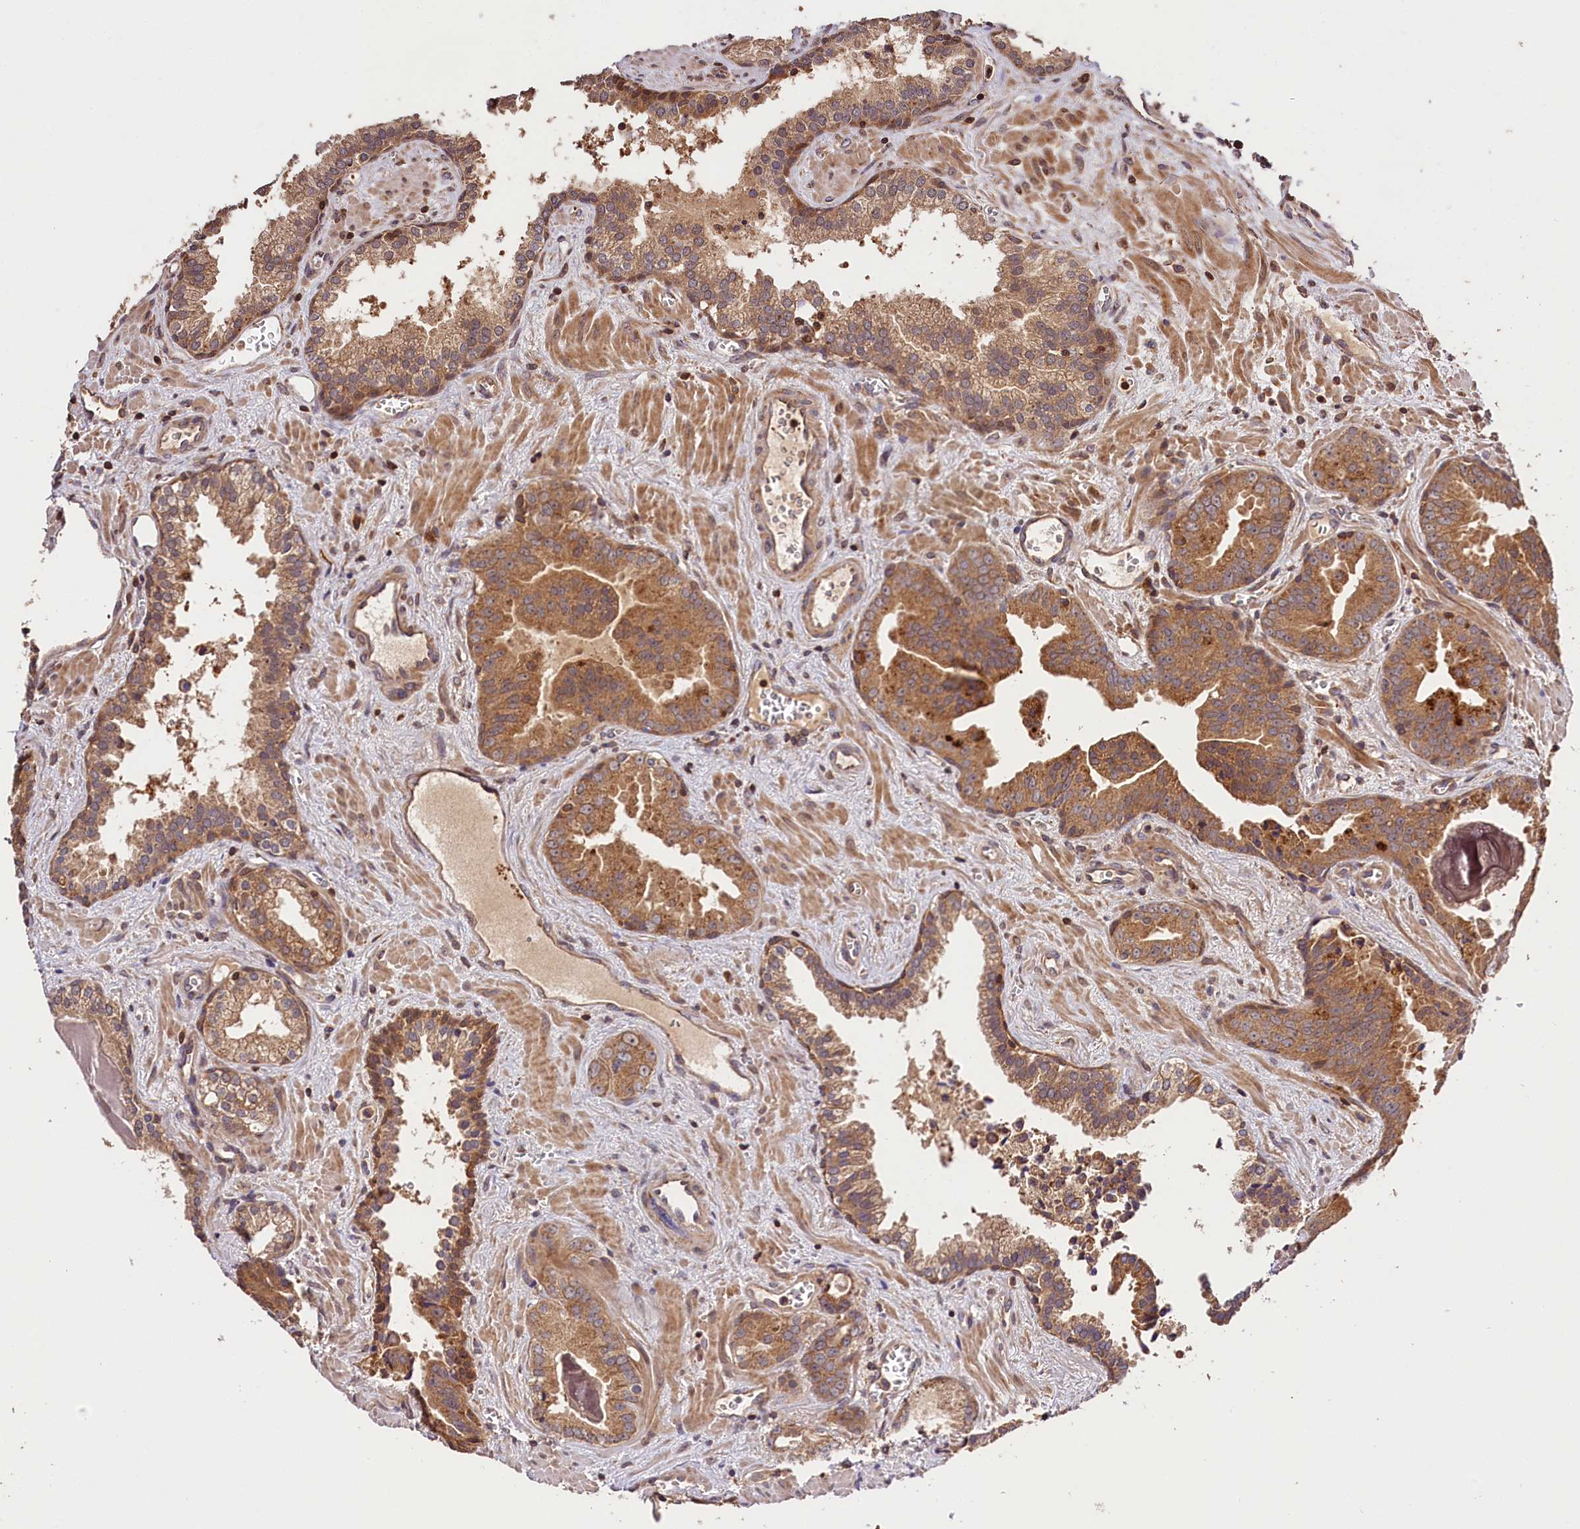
{"staining": {"intensity": "moderate", "quantity": ">75%", "location": "cytoplasmic/membranous"}, "tissue": "prostate cancer", "cell_type": "Tumor cells", "image_type": "cancer", "snomed": [{"axis": "morphology", "description": "Adenocarcinoma, High grade"}, {"axis": "topography", "description": "Prostate"}], "caption": "Immunohistochemistry (IHC) (DAB) staining of prostate high-grade adenocarcinoma reveals moderate cytoplasmic/membranous protein staining in approximately >75% of tumor cells. Immunohistochemistry (IHC) stains the protein of interest in brown and the nuclei are stained blue.", "gene": "KPTN", "patient": {"sex": "male", "age": 68}}